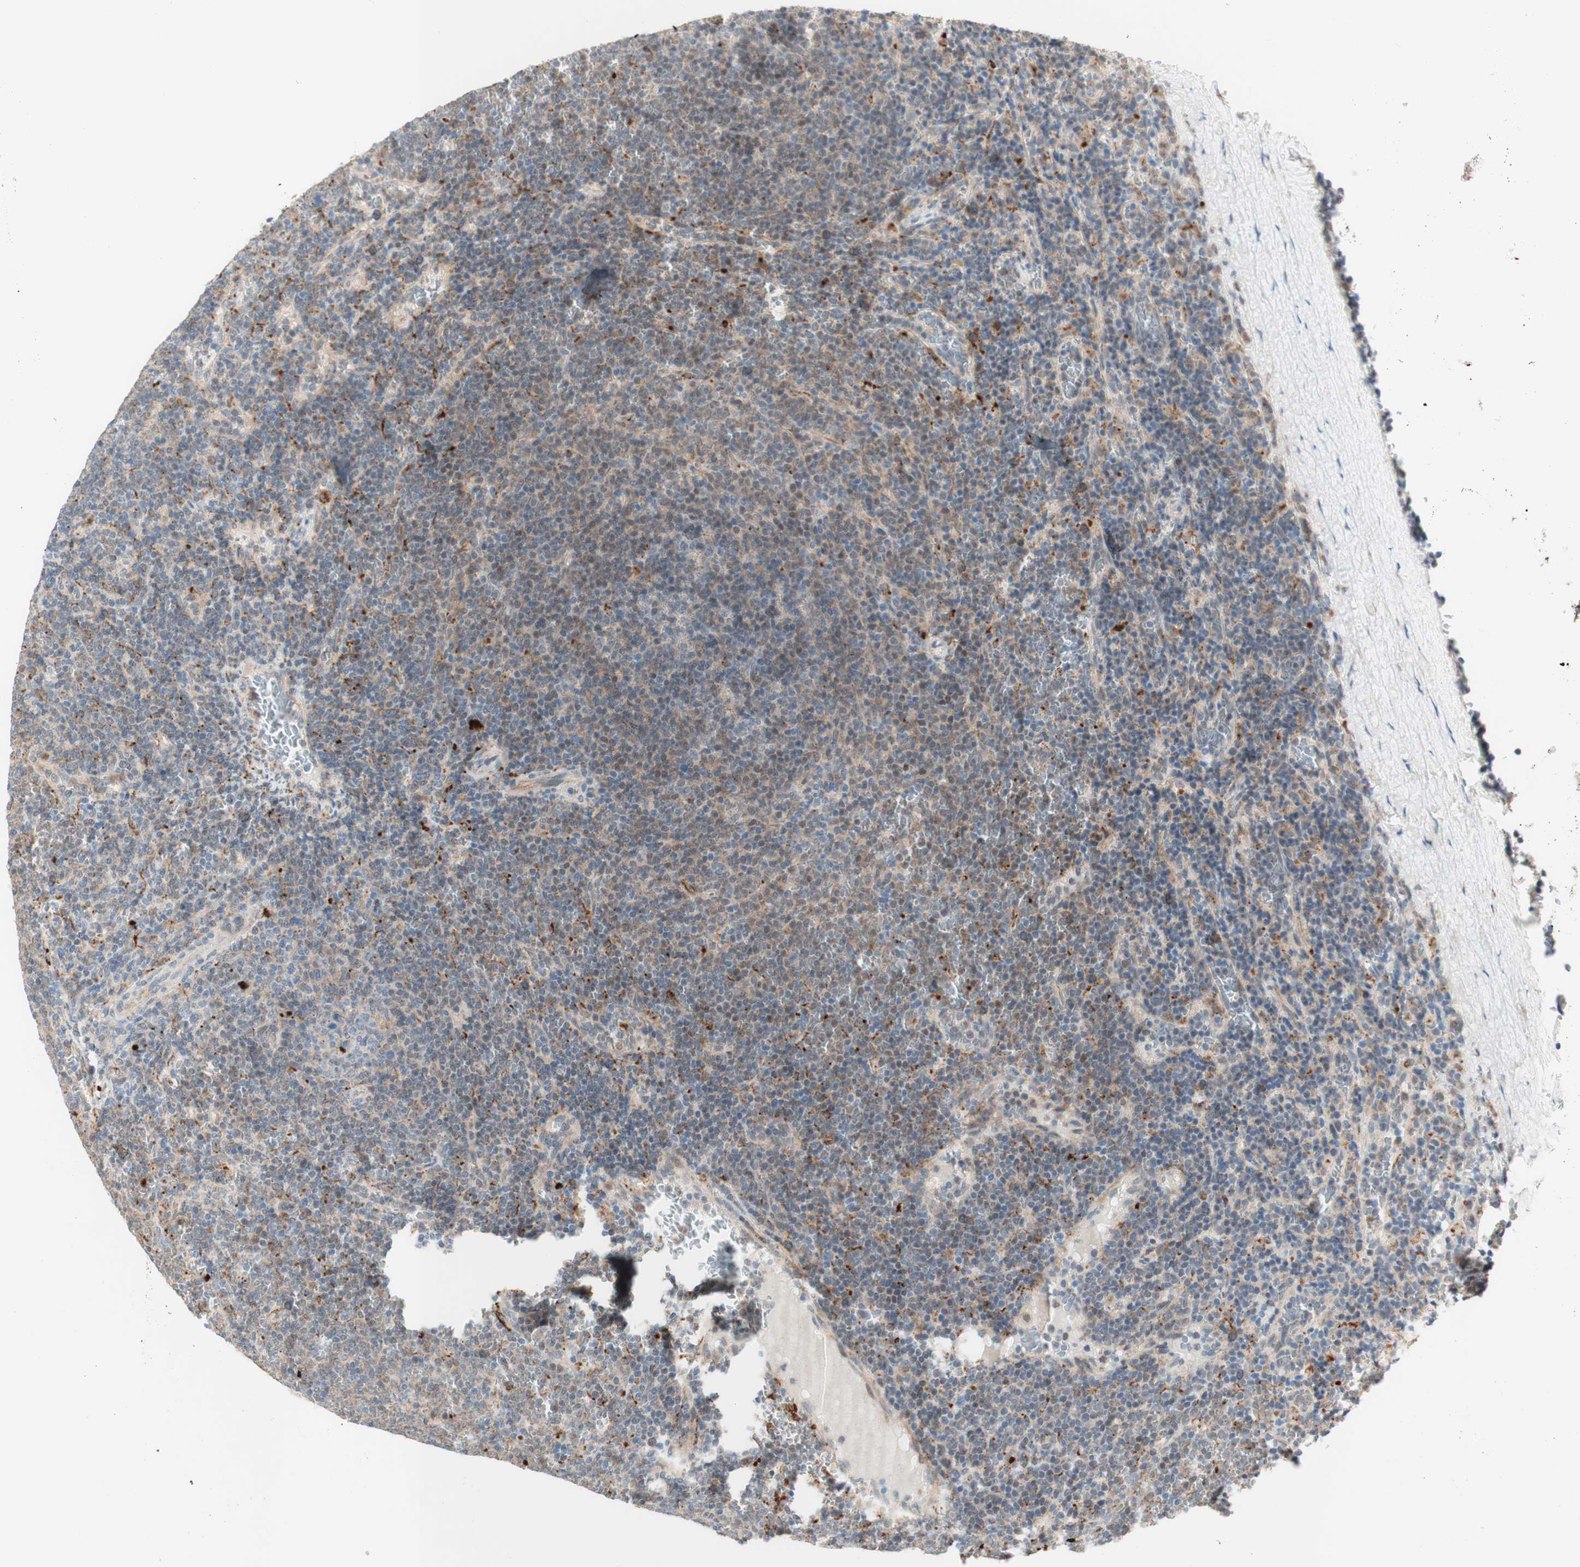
{"staining": {"intensity": "weak", "quantity": ">75%", "location": "cytoplasmic/membranous"}, "tissue": "lymphoma", "cell_type": "Tumor cells", "image_type": "cancer", "snomed": [{"axis": "morphology", "description": "Malignant lymphoma, non-Hodgkin's type, Low grade"}, {"axis": "topography", "description": "Spleen"}], "caption": "An IHC photomicrograph of tumor tissue is shown. Protein staining in brown highlights weak cytoplasmic/membranous positivity in lymphoma within tumor cells. (IHC, brightfield microscopy, high magnification).", "gene": "GAPT", "patient": {"sex": "female", "age": 50}}